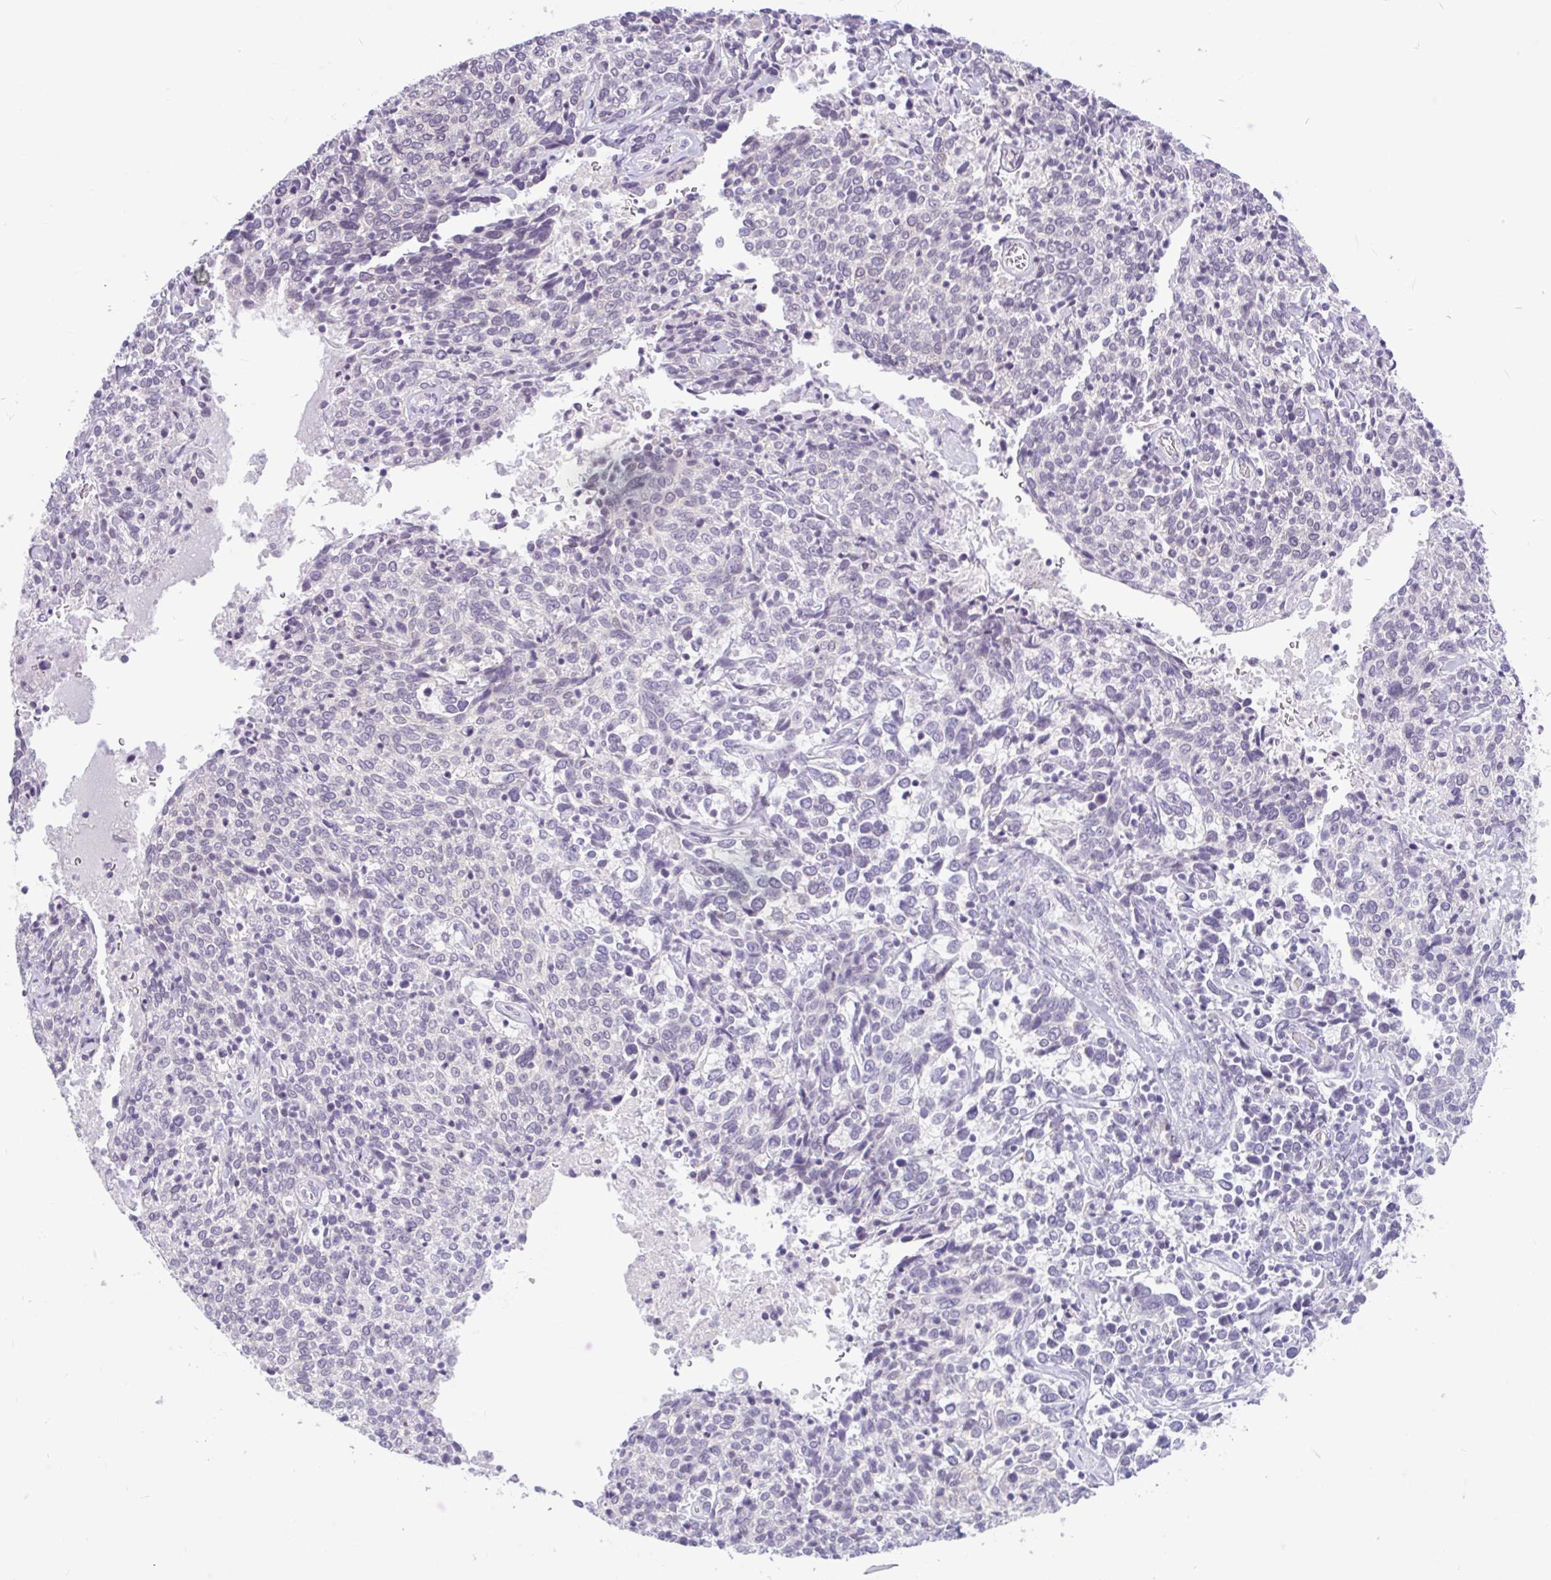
{"staining": {"intensity": "negative", "quantity": "none", "location": "none"}, "tissue": "cervical cancer", "cell_type": "Tumor cells", "image_type": "cancer", "snomed": [{"axis": "morphology", "description": "Squamous cell carcinoma, NOS"}, {"axis": "topography", "description": "Cervix"}], "caption": "Immunohistochemistry histopathology image of human cervical cancer (squamous cell carcinoma) stained for a protein (brown), which reveals no expression in tumor cells.", "gene": "FAM153A", "patient": {"sex": "female", "age": 46}}